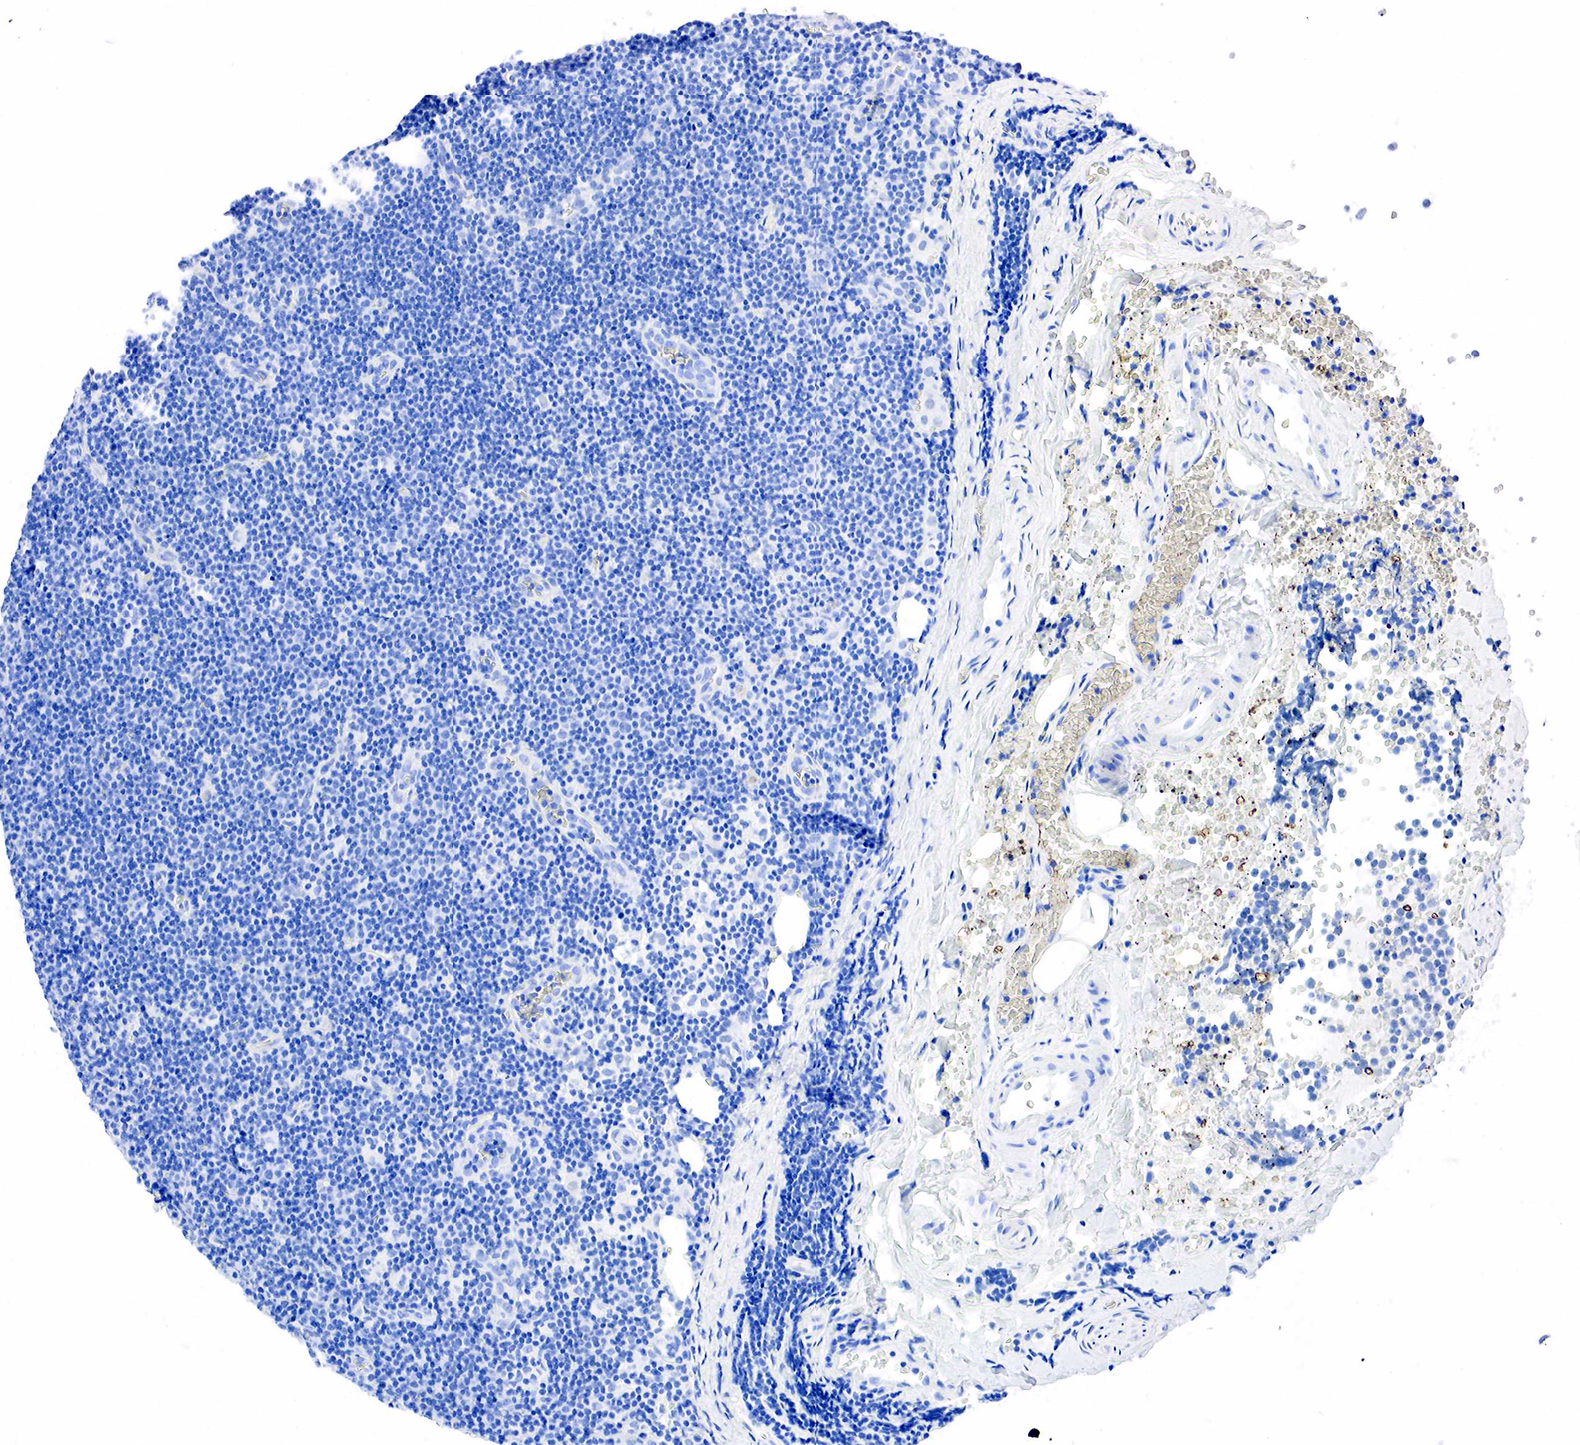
{"staining": {"intensity": "negative", "quantity": "none", "location": "none"}, "tissue": "lymphoma", "cell_type": "Tumor cells", "image_type": "cancer", "snomed": [{"axis": "morphology", "description": "Malignant lymphoma, non-Hodgkin's type, Low grade"}, {"axis": "topography", "description": "Lymph node"}], "caption": "A histopathology image of human lymphoma is negative for staining in tumor cells.", "gene": "PTH", "patient": {"sex": "male", "age": 57}}